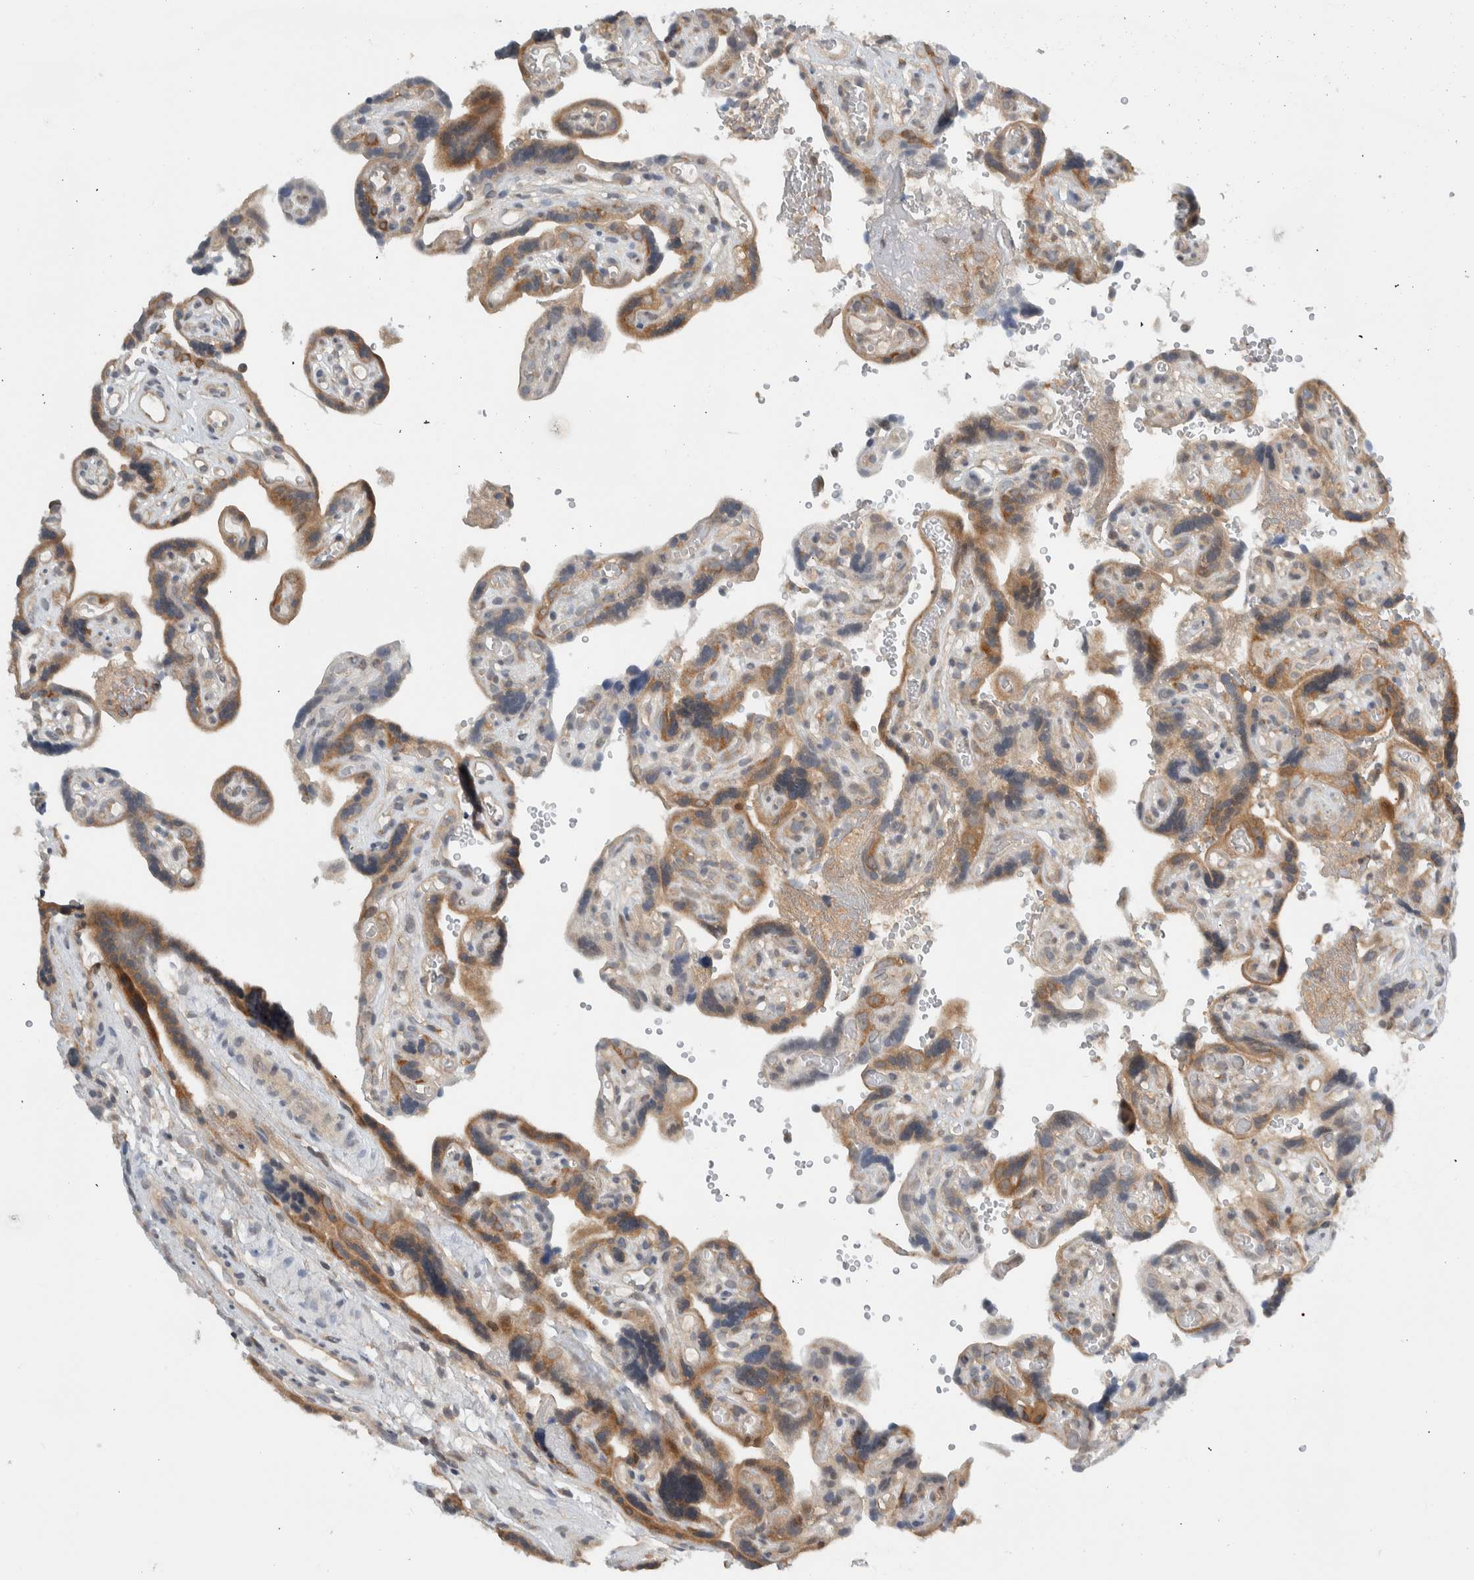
{"staining": {"intensity": "moderate", "quantity": ">75%", "location": "cytoplasmic/membranous"}, "tissue": "placenta", "cell_type": "Decidual cells", "image_type": "normal", "snomed": [{"axis": "morphology", "description": "Normal tissue, NOS"}, {"axis": "topography", "description": "Placenta"}], "caption": "Protein staining shows moderate cytoplasmic/membranous staining in about >75% of decidual cells in normal placenta.", "gene": "CCDC43", "patient": {"sex": "female", "age": 30}}